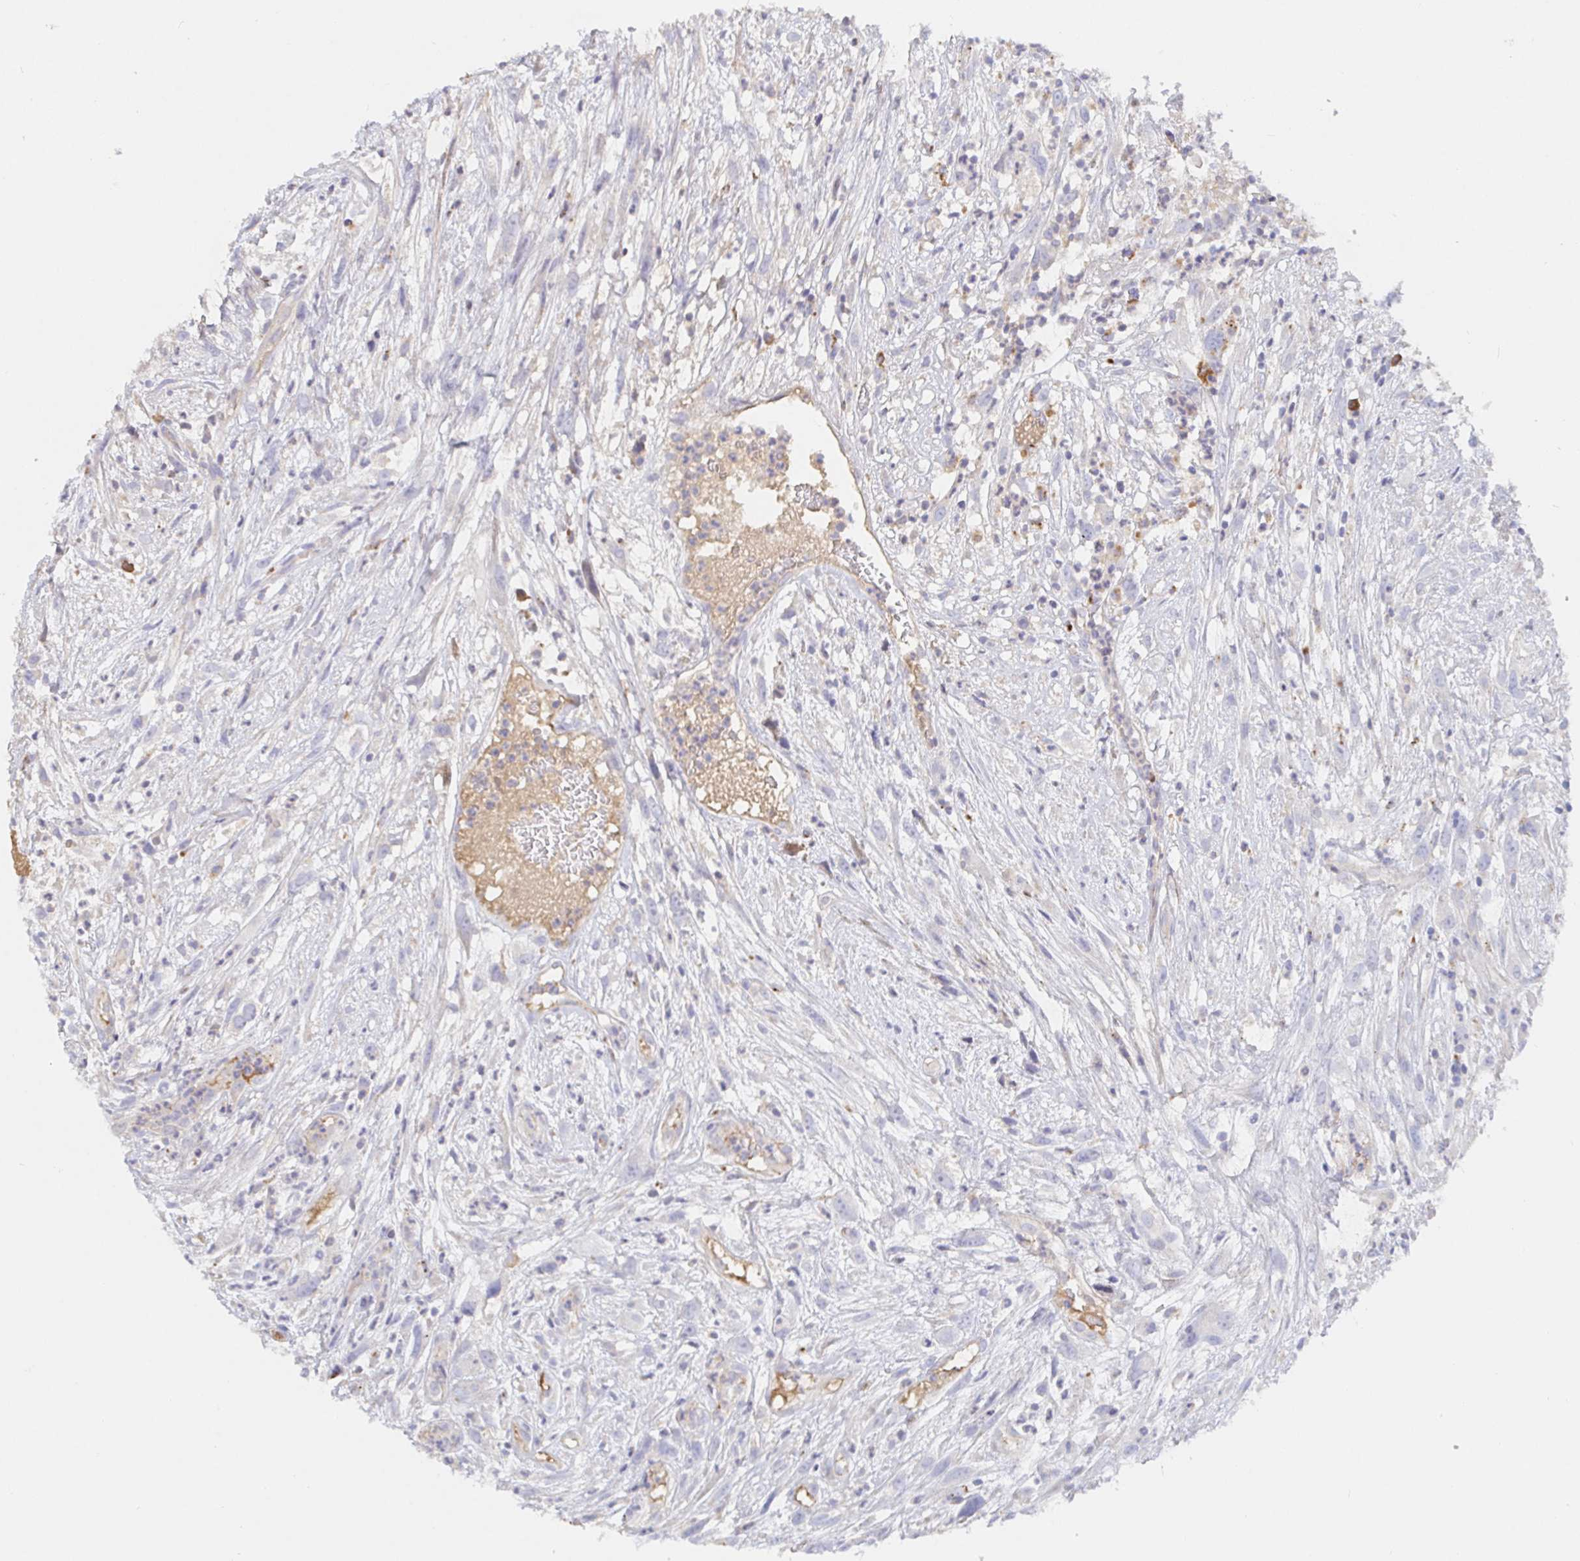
{"staining": {"intensity": "negative", "quantity": "none", "location": "none"}, "tissue": "head and neck cancer", "cell_type": "Tumor cells", "image_type": "cancer", "snomed": [{"axis": "morphology", "description": "Squamous cell carcinoma, NOS"}, {"axis": "topography", "description": "Head-Neck"}], "caption": "Squamous cell carcinoma (head and neck) stained for a protein using immunohistochemistry (IHC) exhibits no staining tumor cells.", "gene": "IRAK2", "patient": {"sex": "male", "age": 65}}